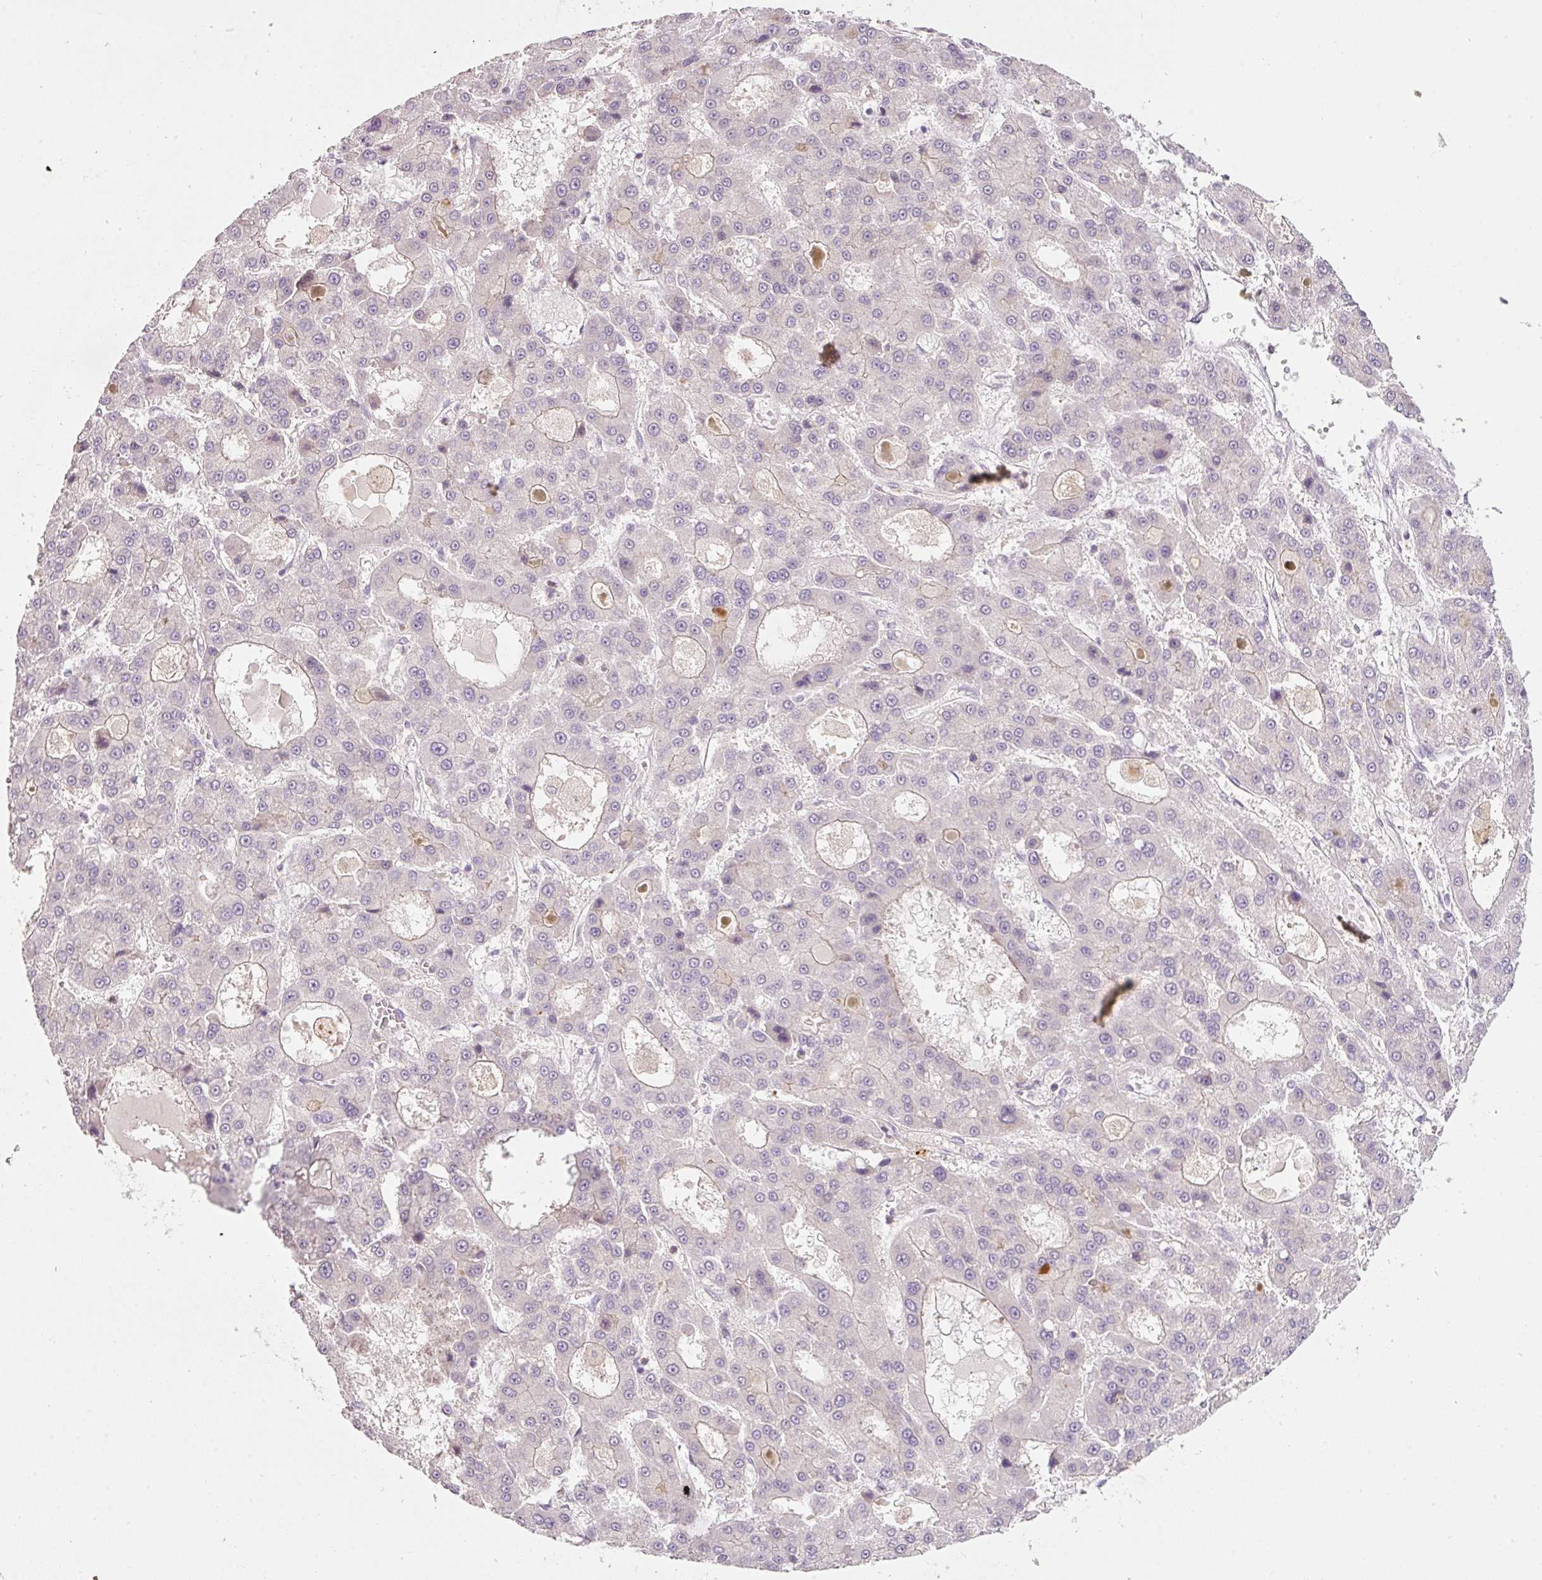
{"staining": {"intensity": "weak", "quantity": "<25%", "location": "cytoplasmic/membranous"}, "tissue": "liver cancer", "cell_type": "Tumor cells", "image_type": "cancer", "snomed": [{"axis": "morphology", "description": "Carcinoma, Hepatocellular, NOS"}, {"axis": "topography", "description": "Liver"}], "caption": "Micrograph shows no significant protein positivity in tumor cells of liver cancer.", "gene": "TIRAP", "patient": {"sex": "male", "age": 70}}